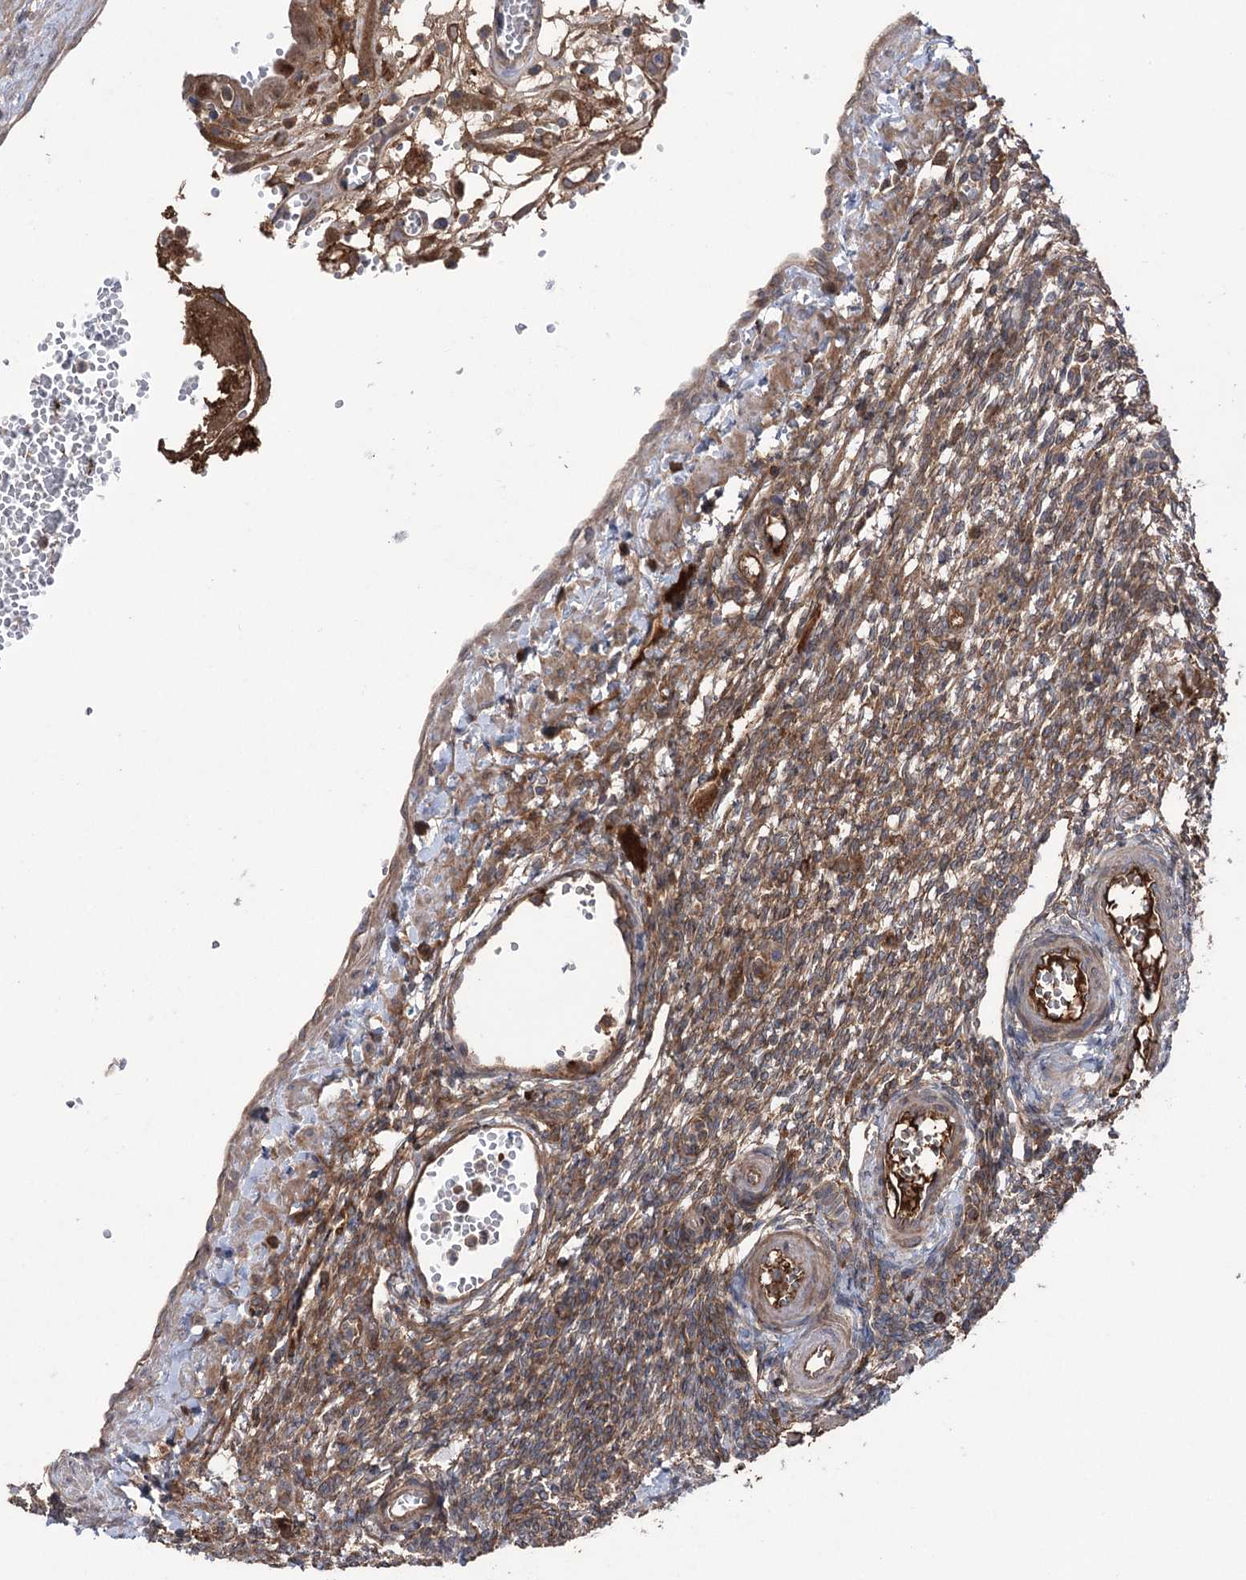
{"staining": {"intensity": "moderate", "quantity": "<25%", "location": "cytoplasmic/membranous"}, "tissue": "ovary", "cell_type": "Ovarian stroma cells", "image_type": "normal", "snomed": [{"axis": "morphology", "description": "Normal tissue, NOS"}, {"axis": "morphology", "description": "Cyst, NOS"}, {"axis": "topography", "description": "Ovary"}], "caption": "Ovarian stroma cells display low levels of moderate cytoplasmic/membranous positivity in about <25% of cells in benign ovary.", "gene": "OTUD1", "patient": {"sex": "female", "age": 33}}